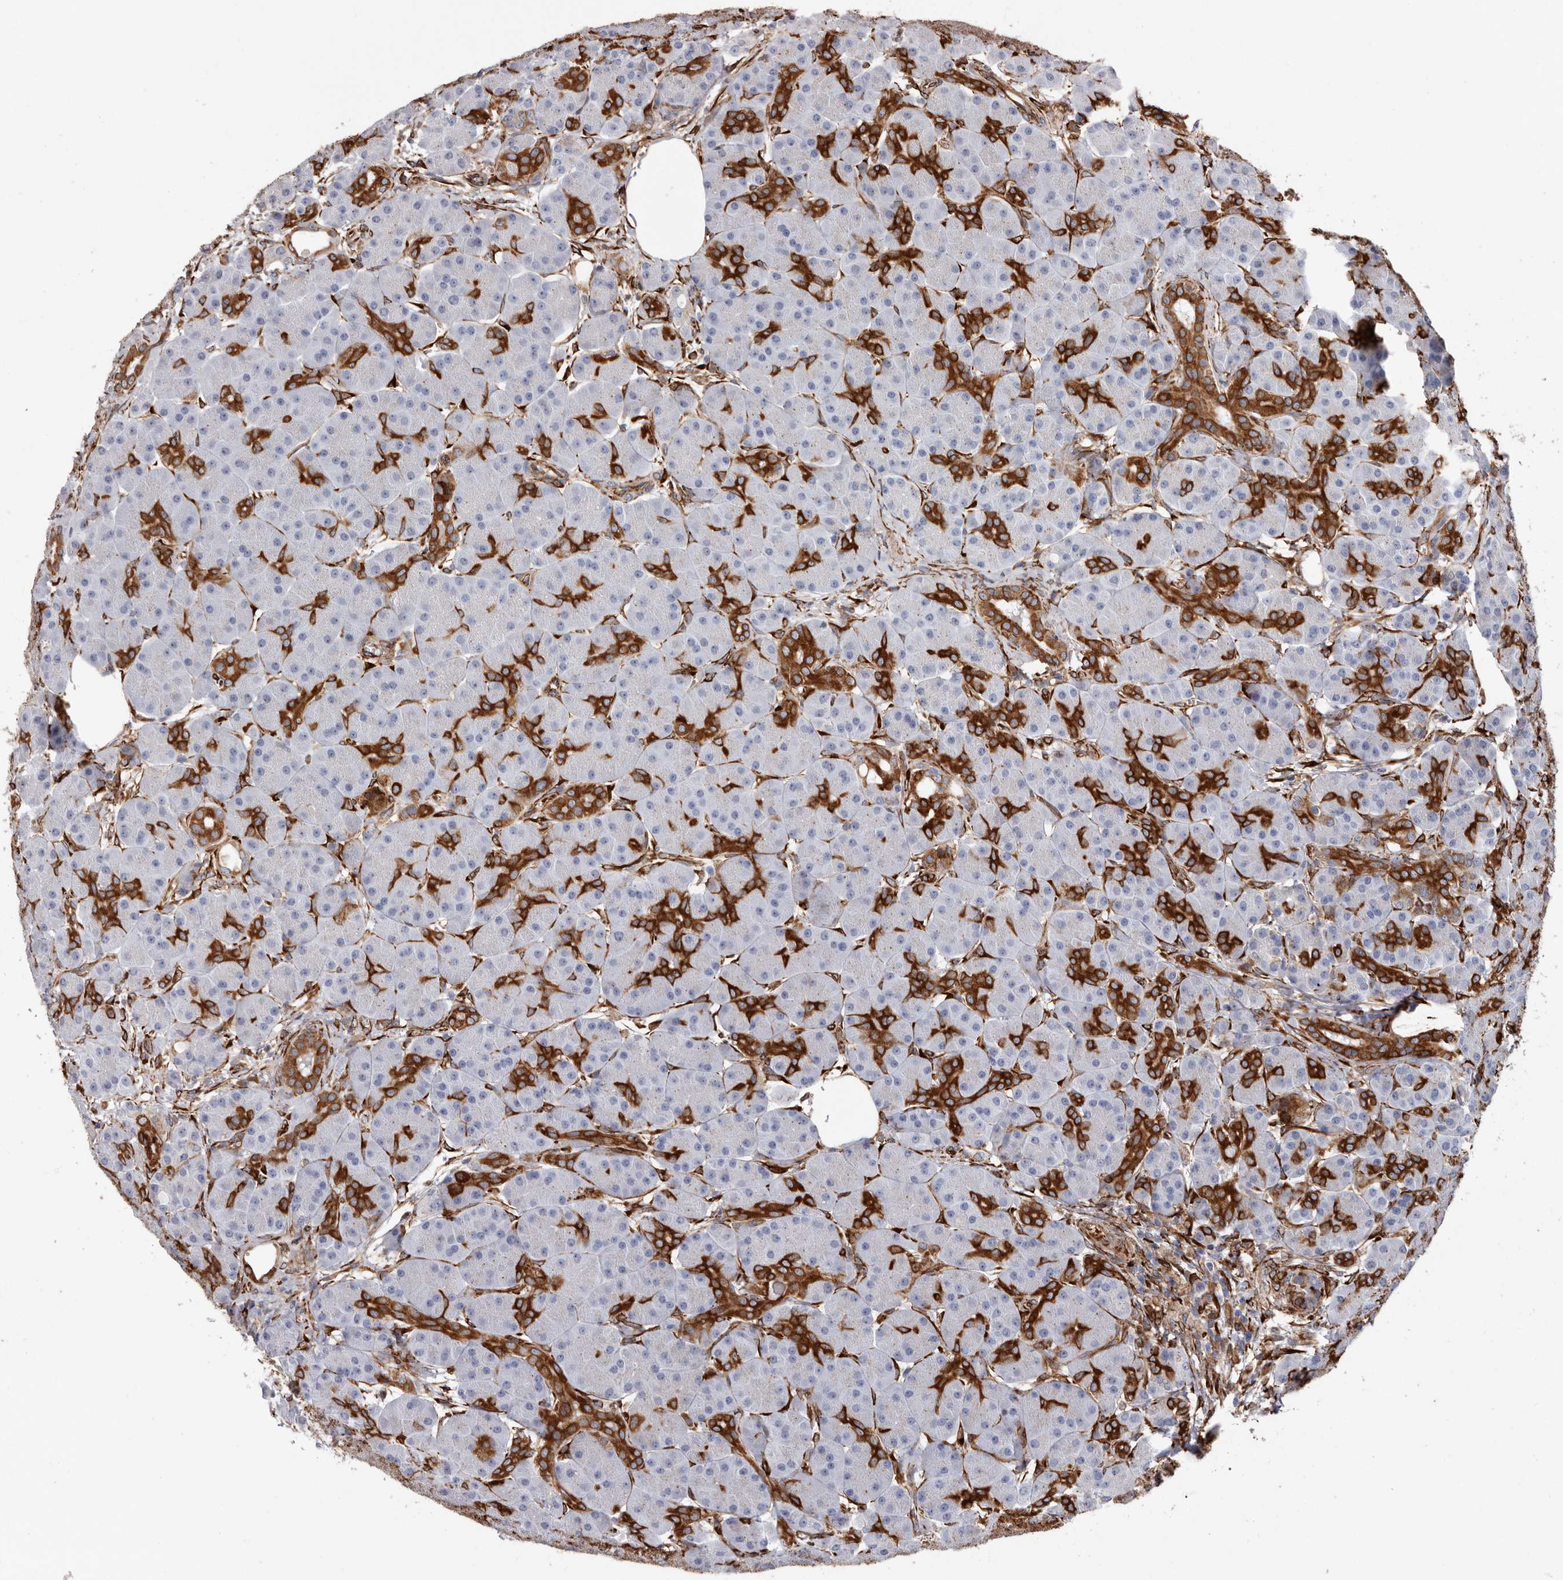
{"staining": {"intensity": "strong", "quantity": "25%-75%", "location": "cytoplasmic/membranous"}, "tissue": "pancreas", "cell_type": "Exocrine glandular cells", "image_type": "normal", "snomed": [{"axis": "morphology", "description": "Normal tissue, NOS"}, {"axis": "topography", "description": "Pancreas"}], "caption": "Immunohistochemistry photomicrograph of benign pancreas: pancreas stained using IHC reveals high levels of strong protein expression localized specifically in the cytoplasmic/membranous of exocrine glandular cells, appearing as a cytoplasmic/membranous brown color.", "gene": "SEMA3E", "patient": {"sex": "male", "age": 63}}